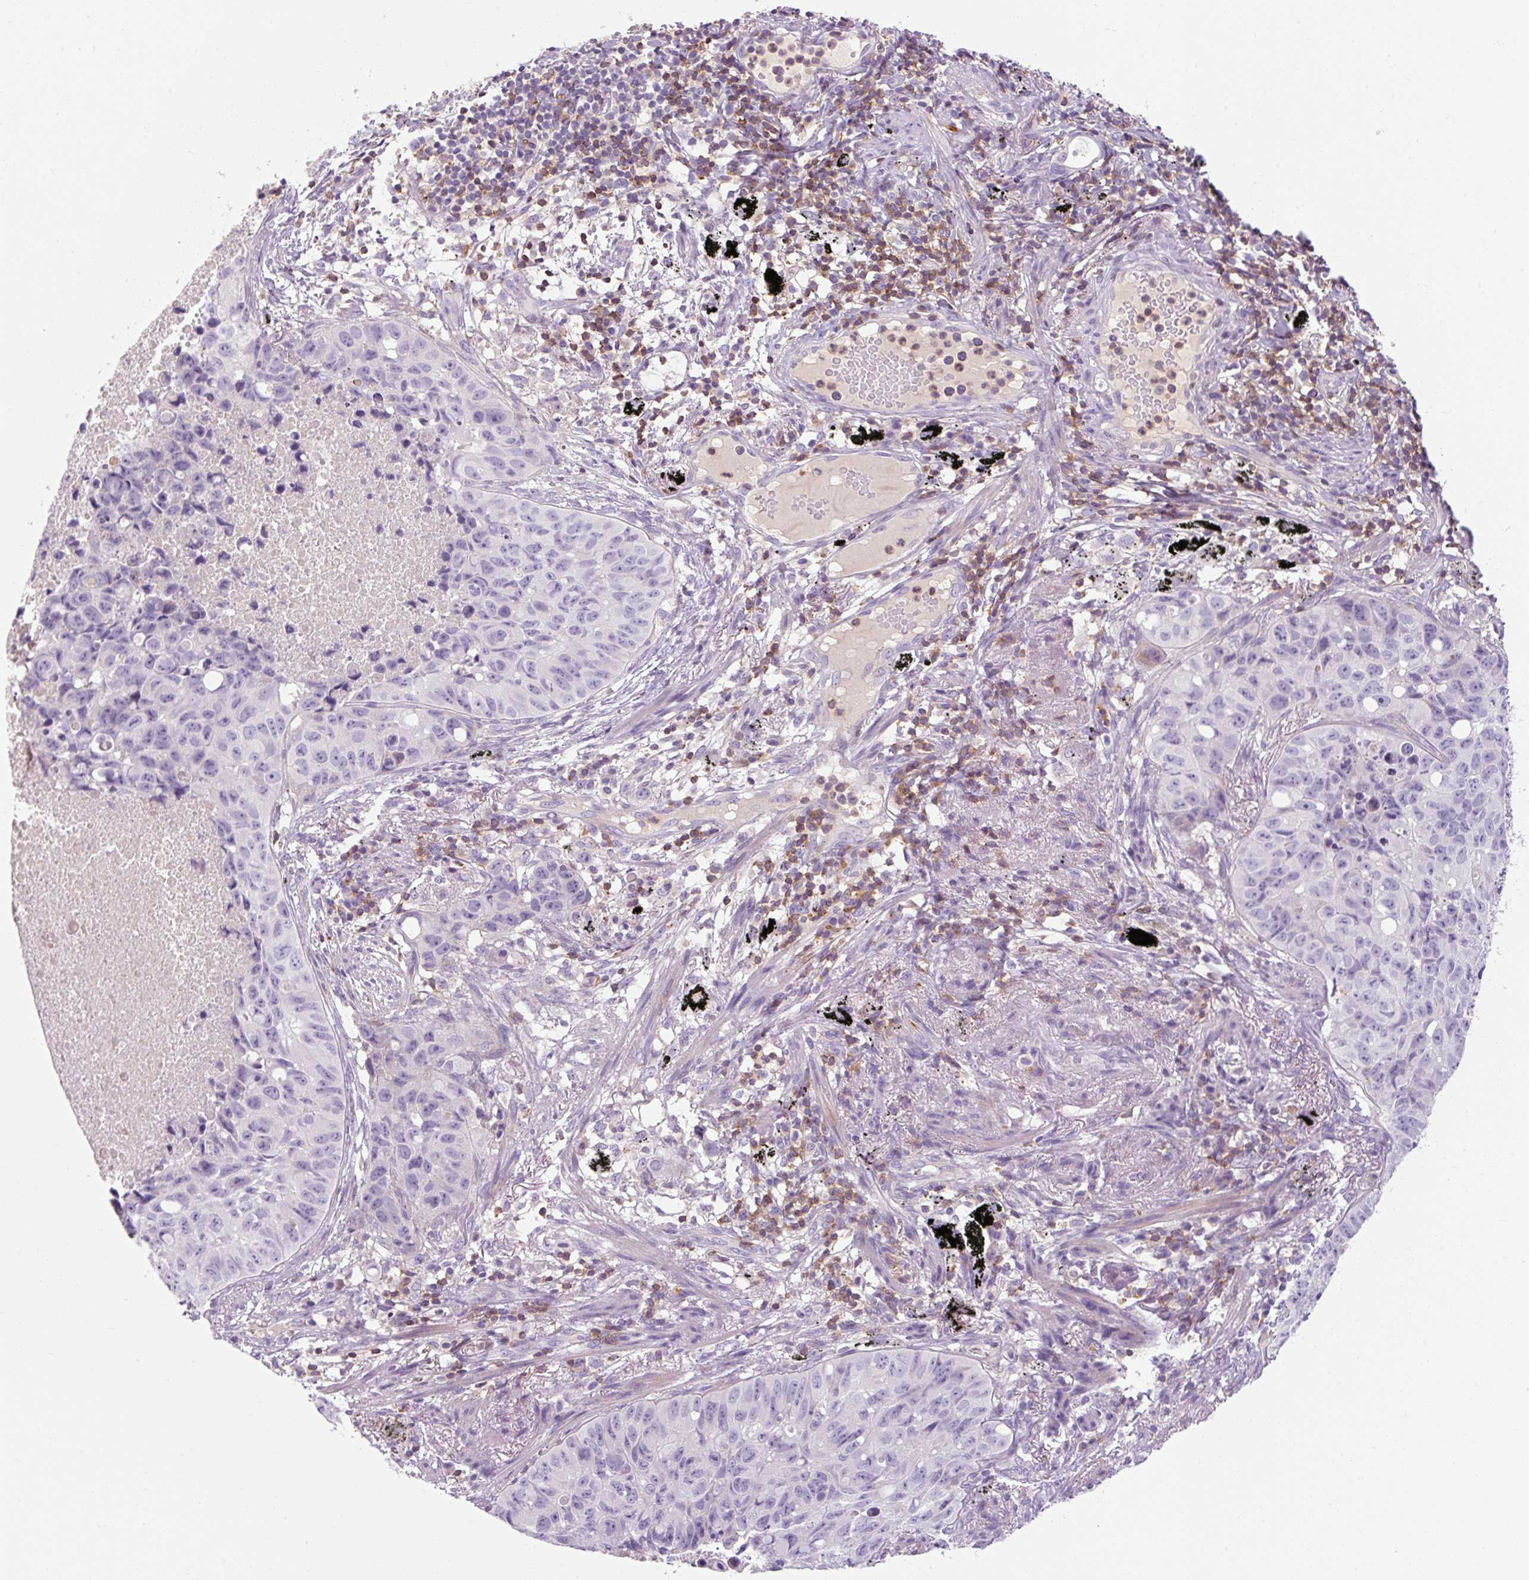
{"staining": {"intensity": "negative", "quantity": "none", "location": "none"}, "tissue": "lung cancer", "cell_type": "Tumor cells", "image_type": "cancer", "snomed": [{"axis": "morphology", "description": "Squamous cell carcinoma, NOS"}, {"axis": "topography", "description": "Lung"}], "caption": "Protein analysis of lung cancer (squamous cell carcinoma) demonstrates no significant positivity in tumor cells. Brightfield microscopy of immunohistochemistry stained with DAB (3,3'-diaminobenzidine) (brown) and hematoxylin (blue), captured at high magnification.", "gene": "TIGD2", "patient": {"sex": "male", "age": 60}}